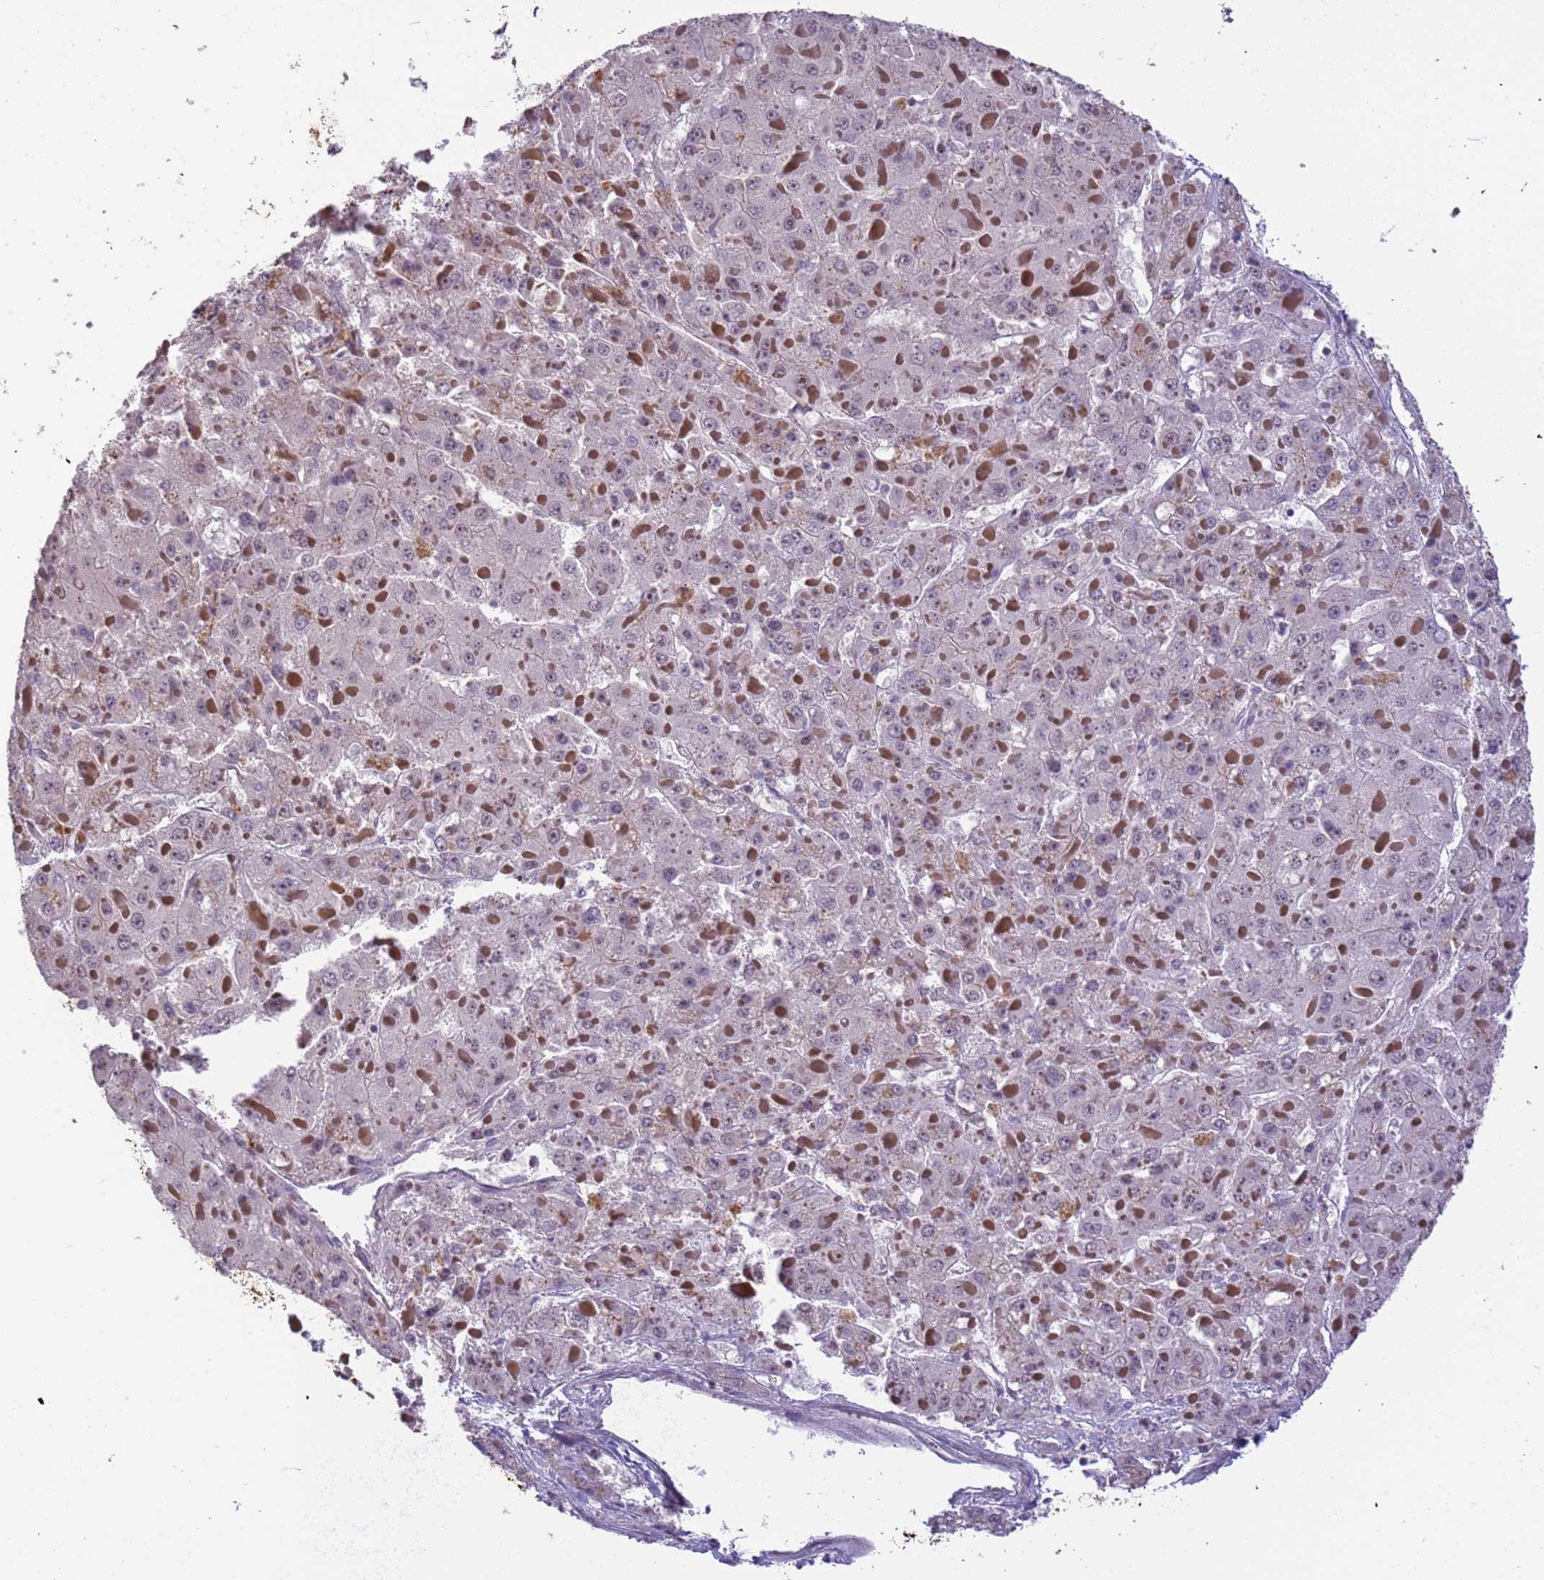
{"staining": {"intensity": "weak", "quantity": "25%-75%", "location": "nuclear"}, "tissue": "liver cancer", "cell_type": "Tumor cells", "image_type": "cancer", "snomed": [{"axis": "morphology", "description": "Carcinoma, Hepatocellular, NOS"}, {"axis": "topography", "description": "Liver"}], "caption": "Approximately 25%-75% of tumor cells in liver hepatocellular carcinoma display weak nuclear protein staining as visualized by brown immunohistochemical staining.", "gene": "VWA3A", "patient": {"sex": "female", "age": 73}}